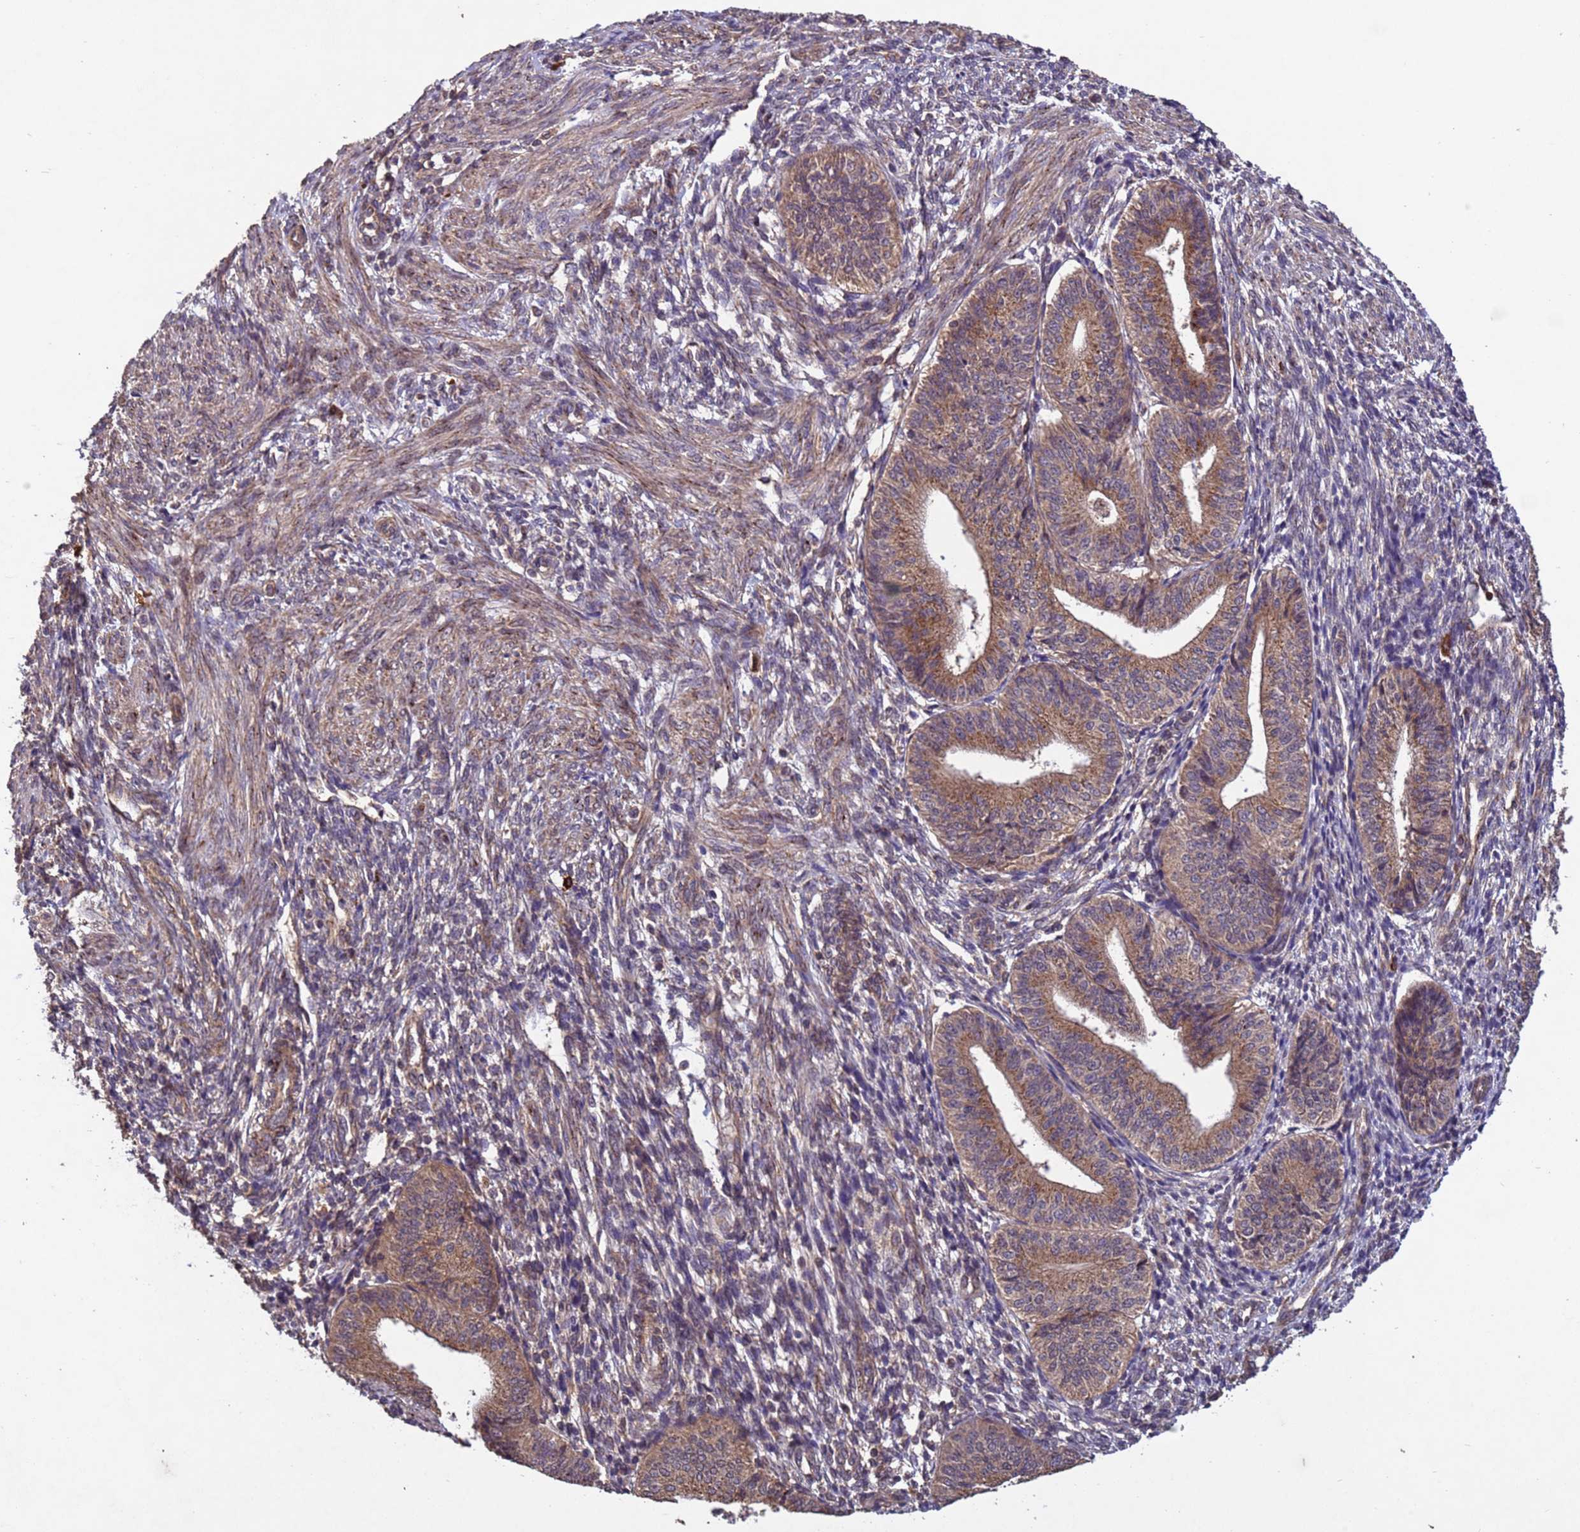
{"staining": {"intensity": "moderate", "quantity": "<25%", "location": "cytoplasmic/membranous"}, "tissue": "endometrium", "cell_type": "Cells in endometrial stroma", "image_type": "normal", "snomed": [{"axis": "morphology", "description": "Normal tissue, NOS"}, {"axis": "topography", "description": "Endometrium"}], "caption": "Protein expression by IHC displays moderate cytoplasmic/membranous expression in about <25% of cells in endometrial stroma in benign endometrium. (Stains: DAB in brown, nuclei in blue, Microscopy: brightfield microscopy at high magnification).", "gene": "FASTKD1", "patient": {"sex": "female", "age": 34}}